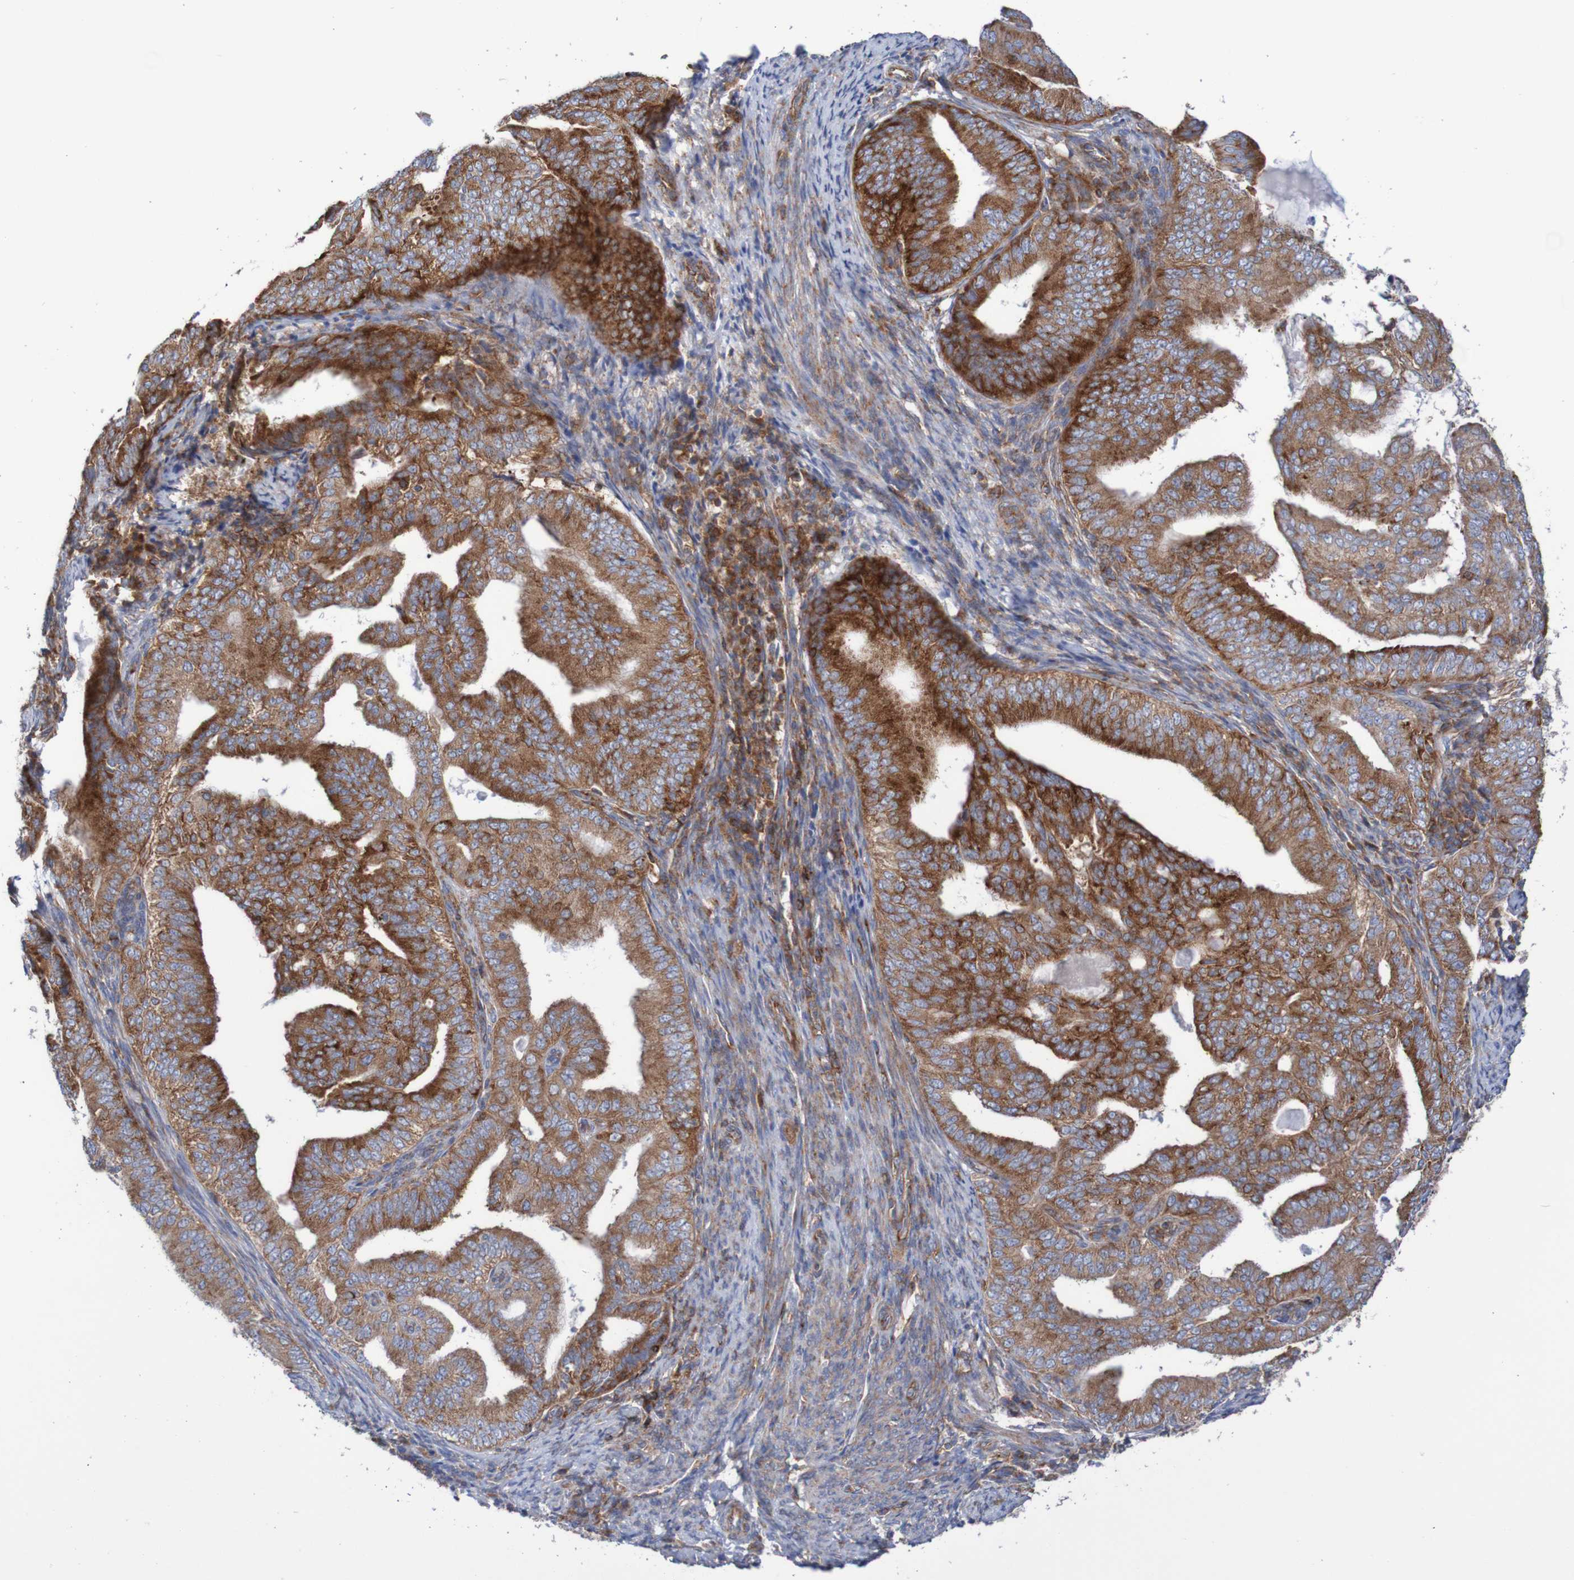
{"staining": {"intensity": "moderate", "quantity": ">75%", "location": "cytoplasmic/membranous"}, "tissue": "endometrial cancer", "cell_type": "Tumor cells", "image_type": "cancer", "snomed": [{"axis": "morphology", "description": "Adenocarcinoma, NOS"}, {"axis": "topography", "description": "Endometrium"}], "caption": "Tumor cells reveal medium levels of moderate cytoplasmic/membranous staining in about >75% of cells in endometrial cancer (adenocarcinoma).", "gene": "FXR2", "patient": {"sex": "female", "age": 58}}